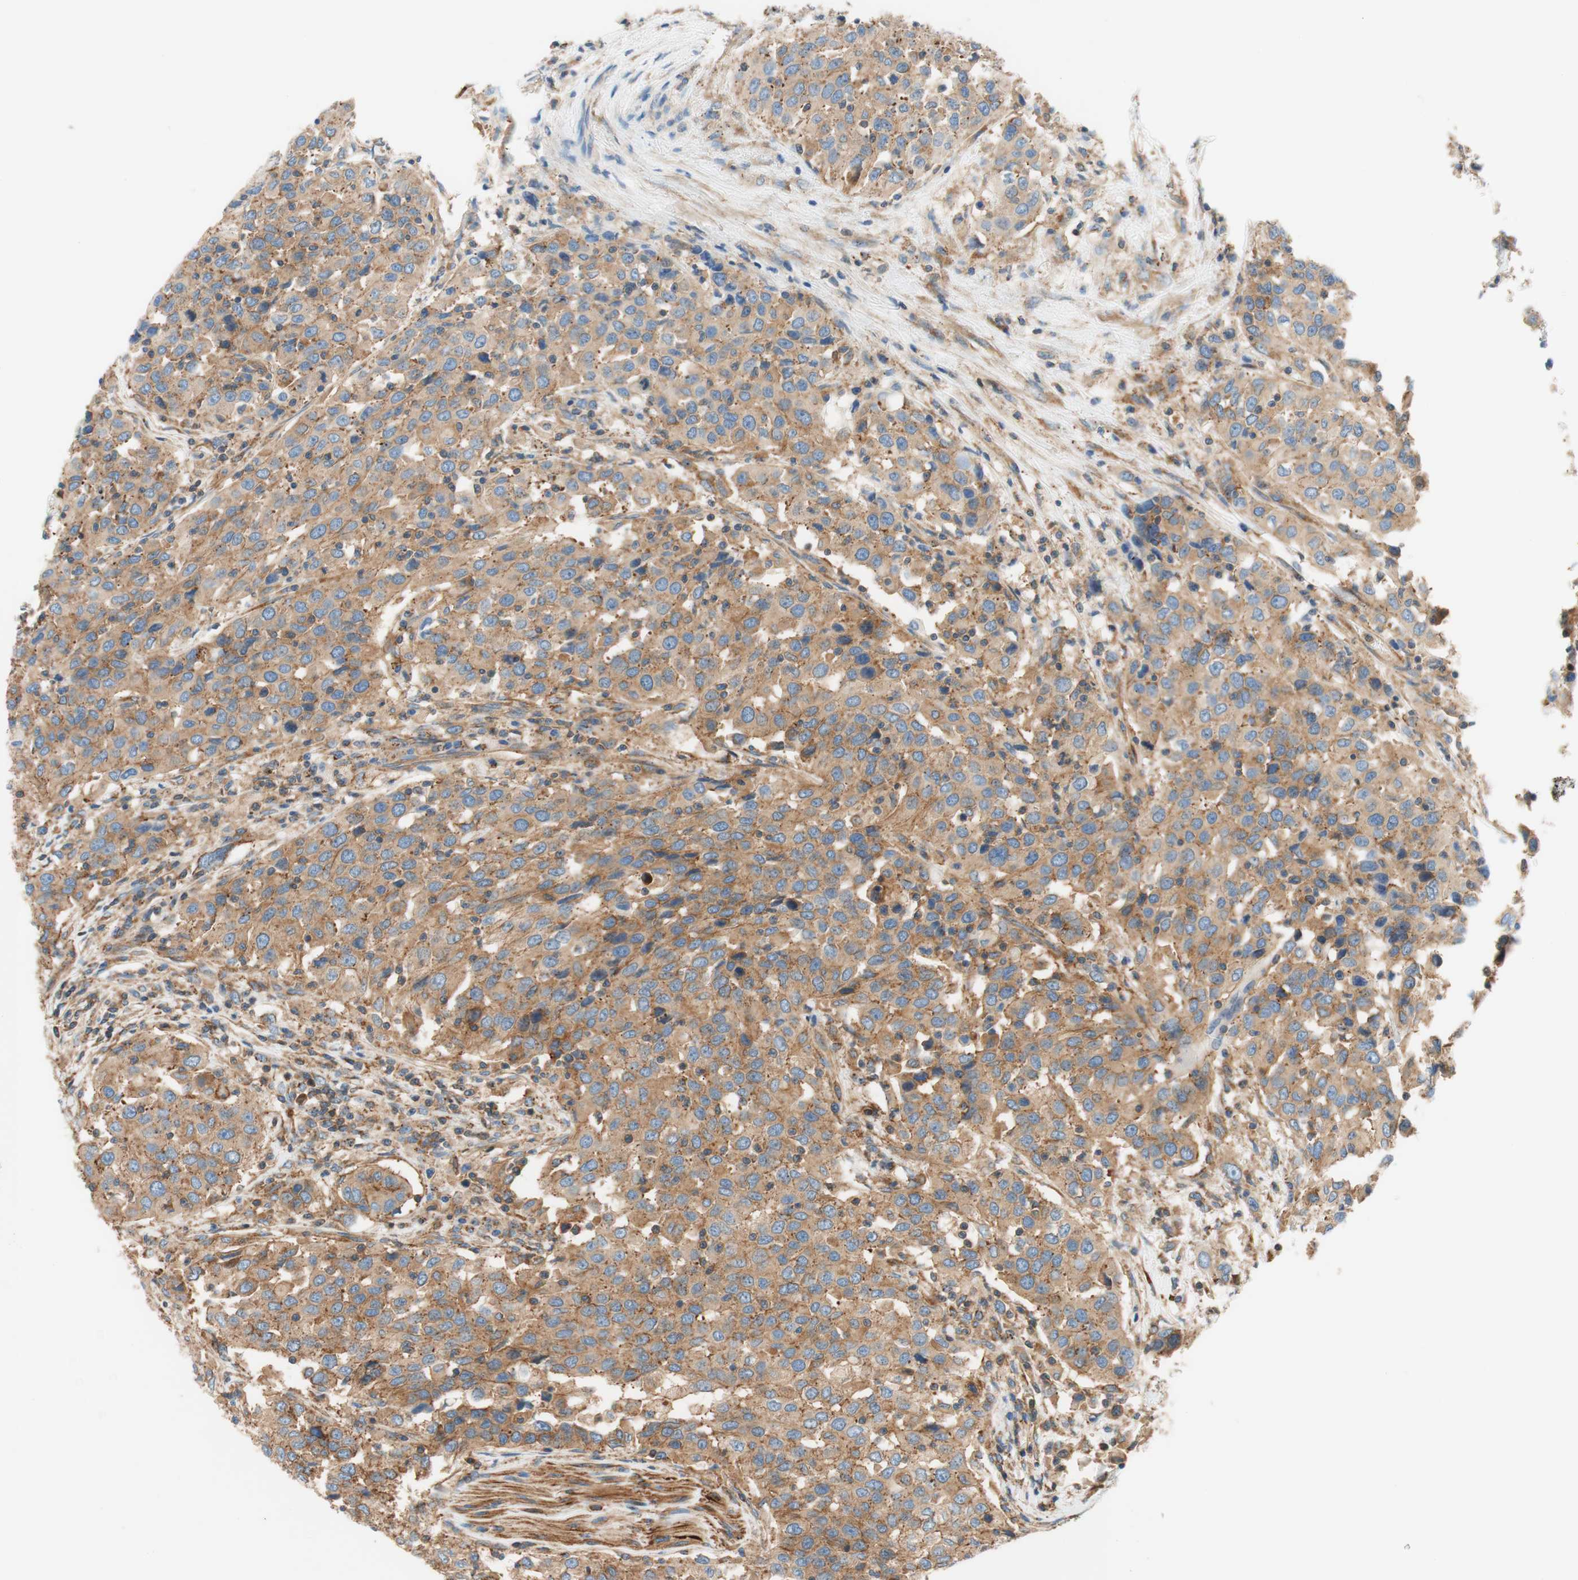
{"staining": {"intensity": "moderate", "quantity": ">75%", "location": "cytoplasmic/membranous"}, "tissue": "urothelial cancer", "cell_type": "Tumor cells", "image_type": "cancer", "snomed": [{"axis": "morphology", "description": "Urothelial carcinoma, High grade"}, {"axis": "topography", "description": "Urinary bladder"}], "caption": "The histopathology image demonstrates staining of urothelial carcinoma (high-grade), revealing moderate cytoplasmic/membranous protein positivity (brown color) within tumor cells.", "gene": "VPS26A", "patient": {"sex": "female", "age": 80}}